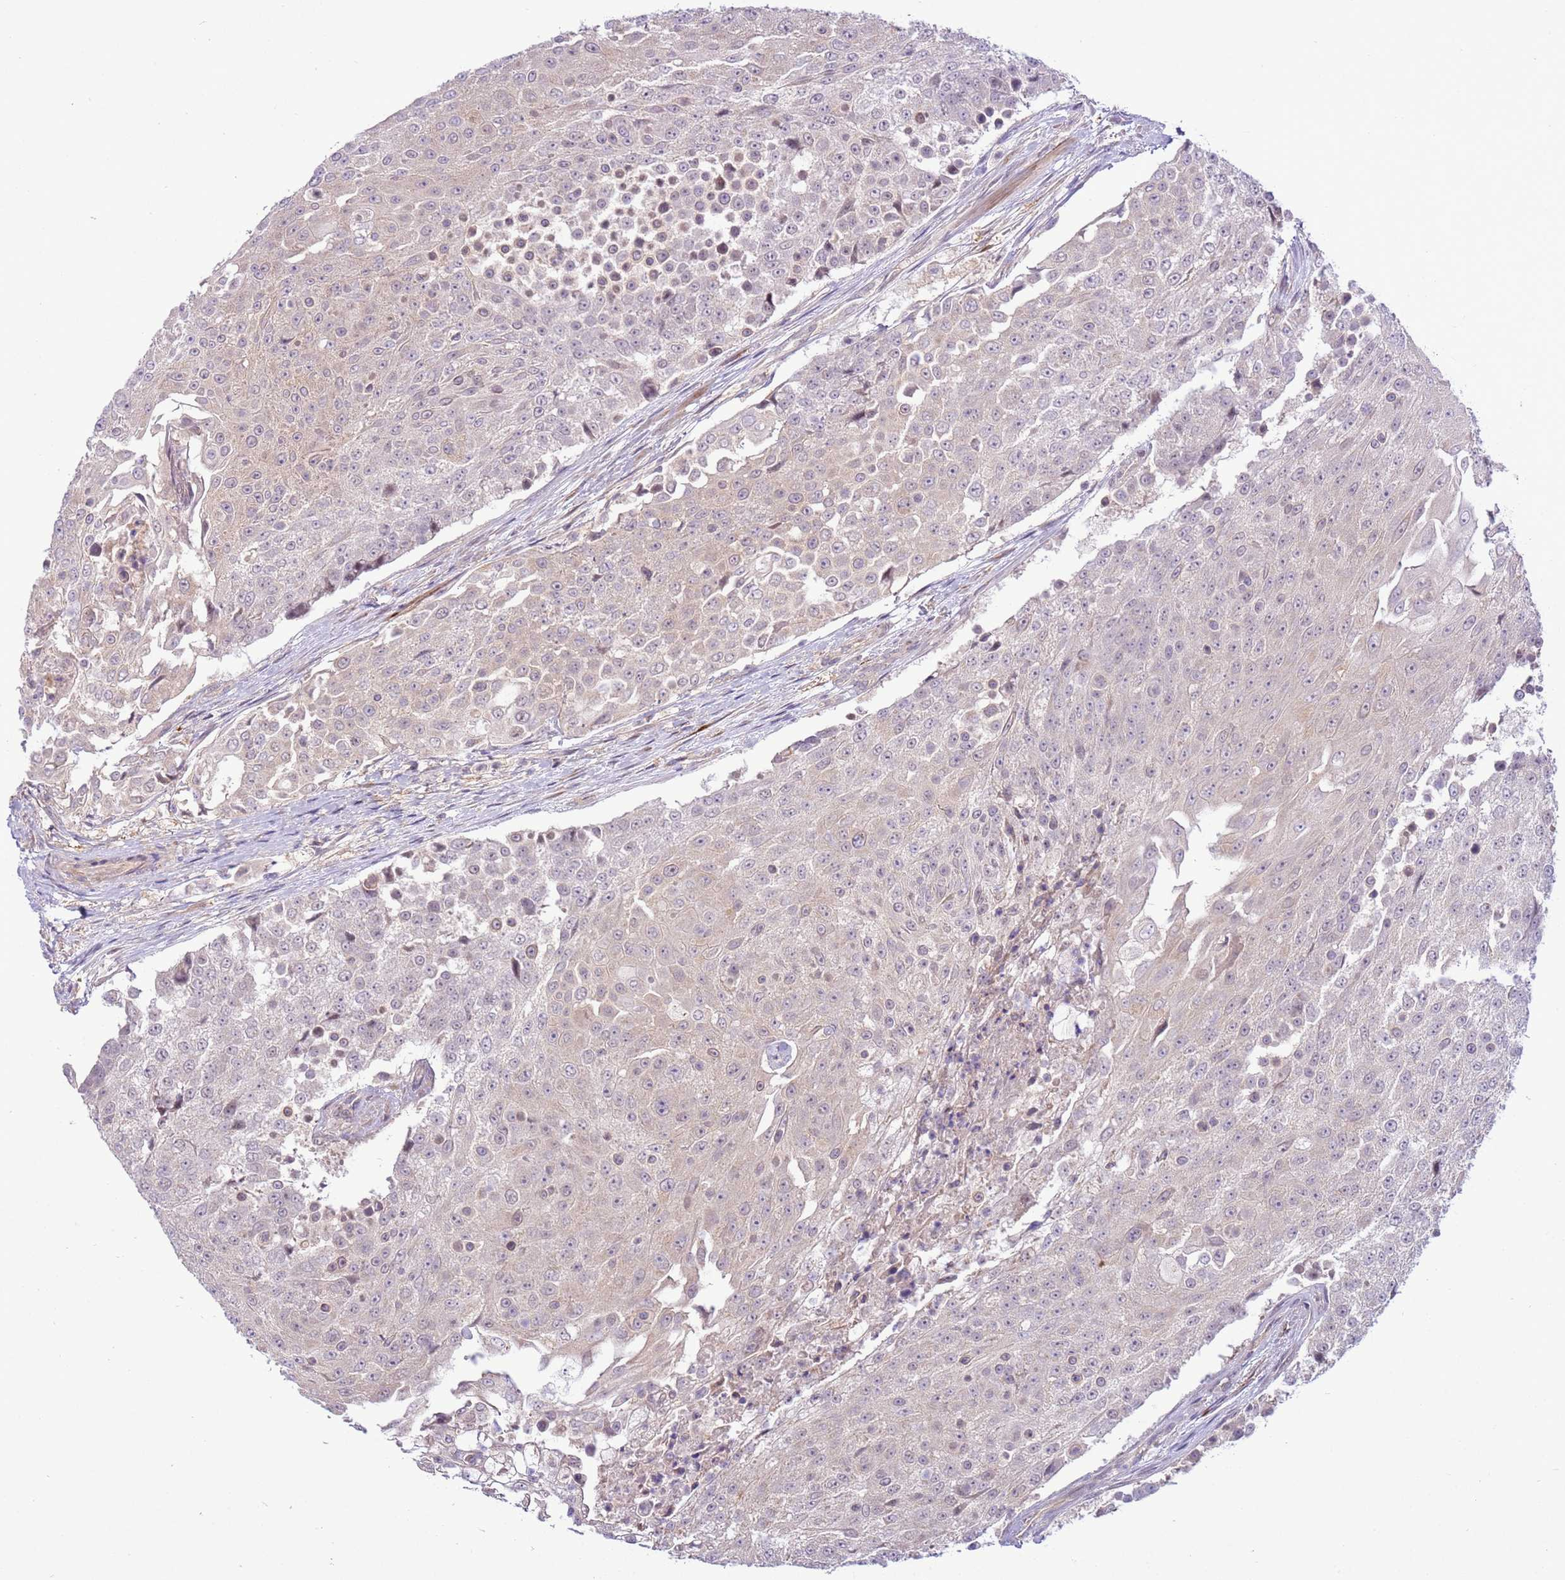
{"staining": {"intensity": "negative", "quantity": "none", "location": "none"}, "tissue": "urothelial cancer", "cell_type": "Tumor cells", "image_type": "cancer", "snomed": [{"axis": "morphology", "description": "Urothelial carcinoma, High grade"}, {"axis": "topography", "description": "Urinary bladder"}], "caption": "High power microscopy micrograph of an IHC image of high-grade urothelial carcinoma, revealing no significant expression in tumor cells. Brightfield microscopy of immunohistochemistry stained with DAB (brown) and hematoxylin (blue), captured at high magnification.", "gene": "SCARA3", "patient": {"sex": "female", "age": 63}}